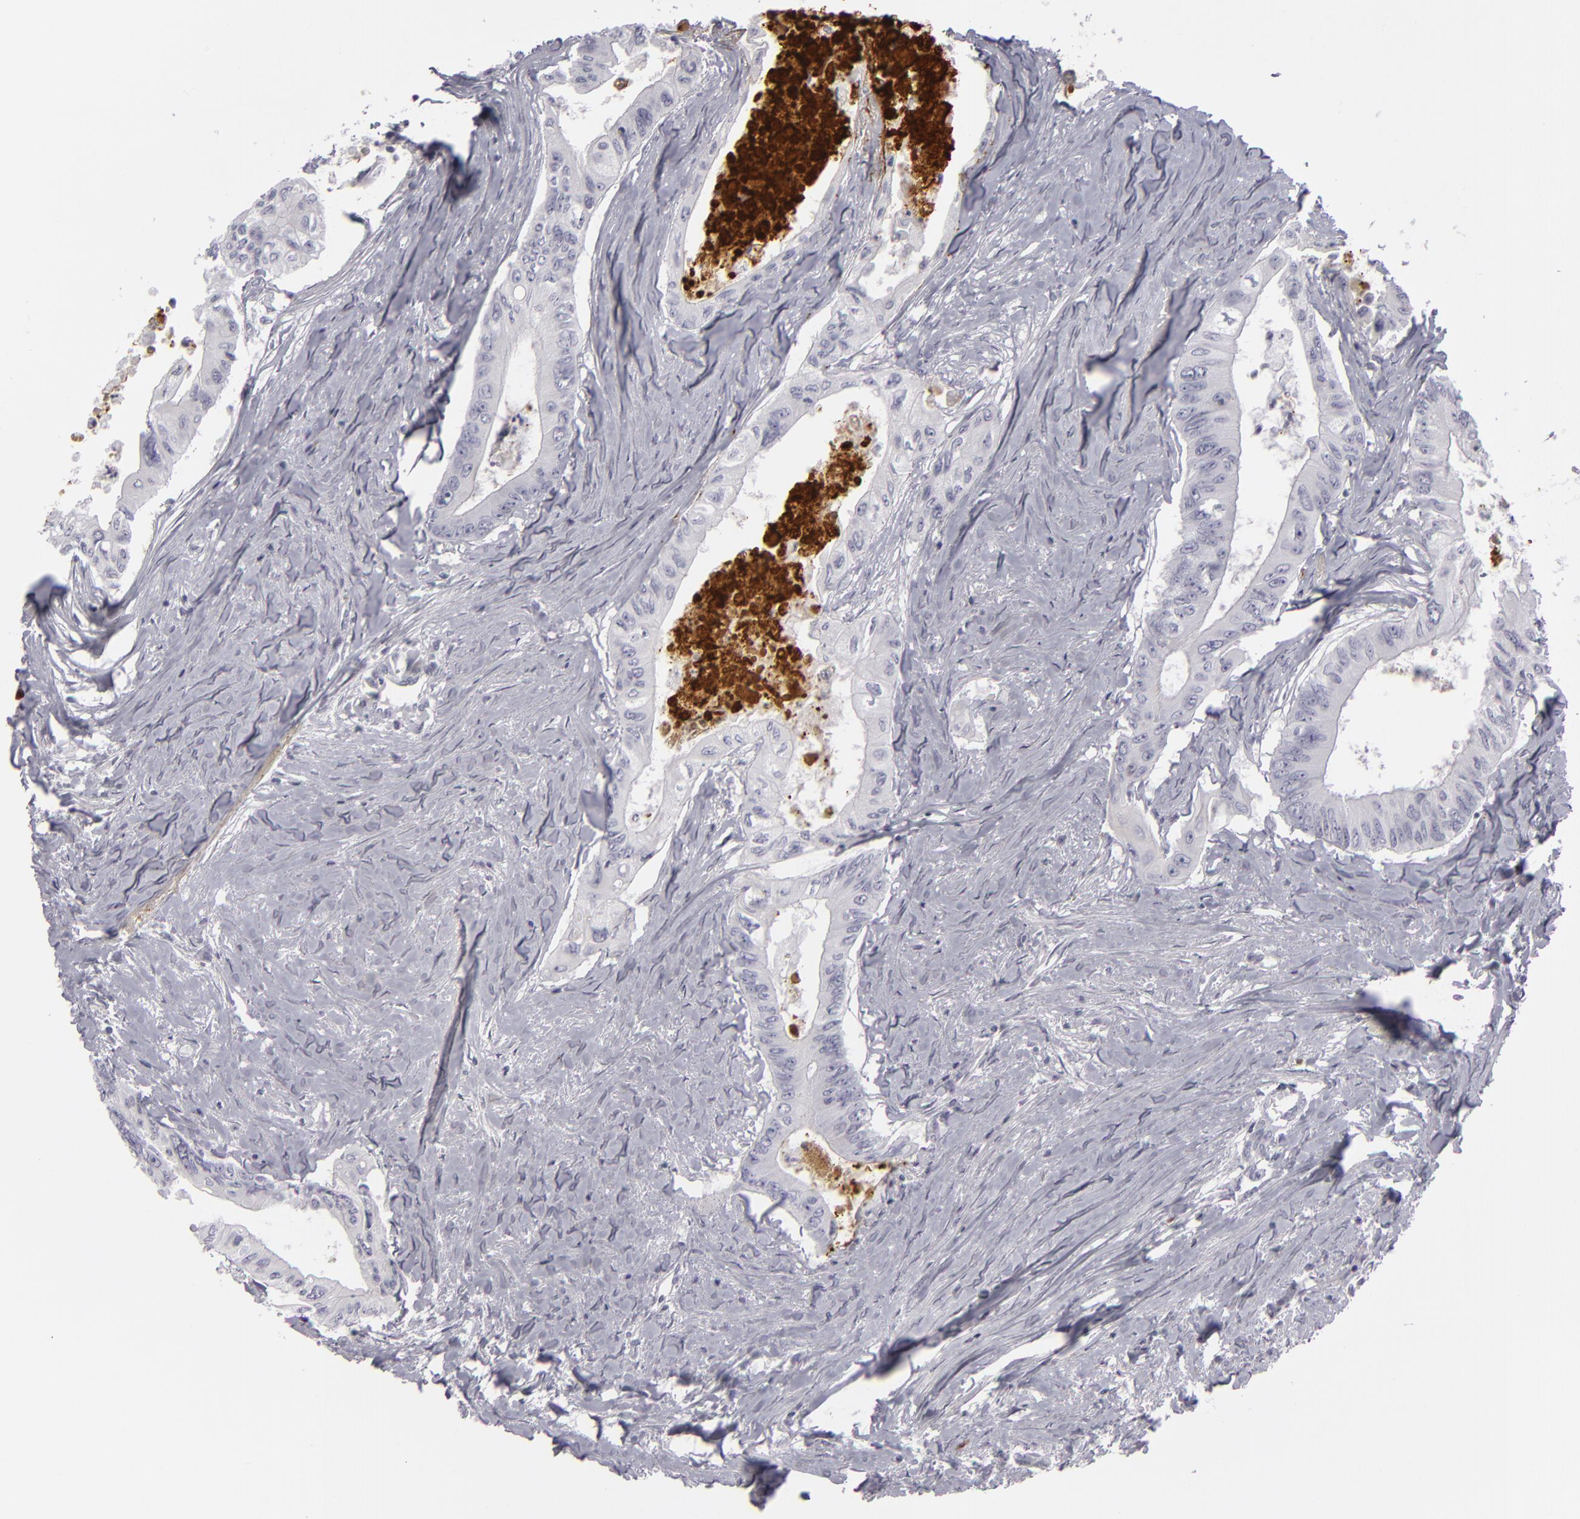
{"staining": {"intensity": "negative", "quantity": "none", "location": "none"}, "tissue": "colorectal cancer", "cell_type": "Tumor cells", "image_type": "cancer", "snomed": [{"axis": "morphology", "description": "Adenocarcinoma, NOS"}, {"axis": "topography", "description": "Colon"}], "caption": "DAB immunohistochemical staining of human colorectal cancer (adenocarcinoma) reveals no significant positivity in tumor cells.", "gene": "C9", "patient": {"sex": "male", "age": 65}}